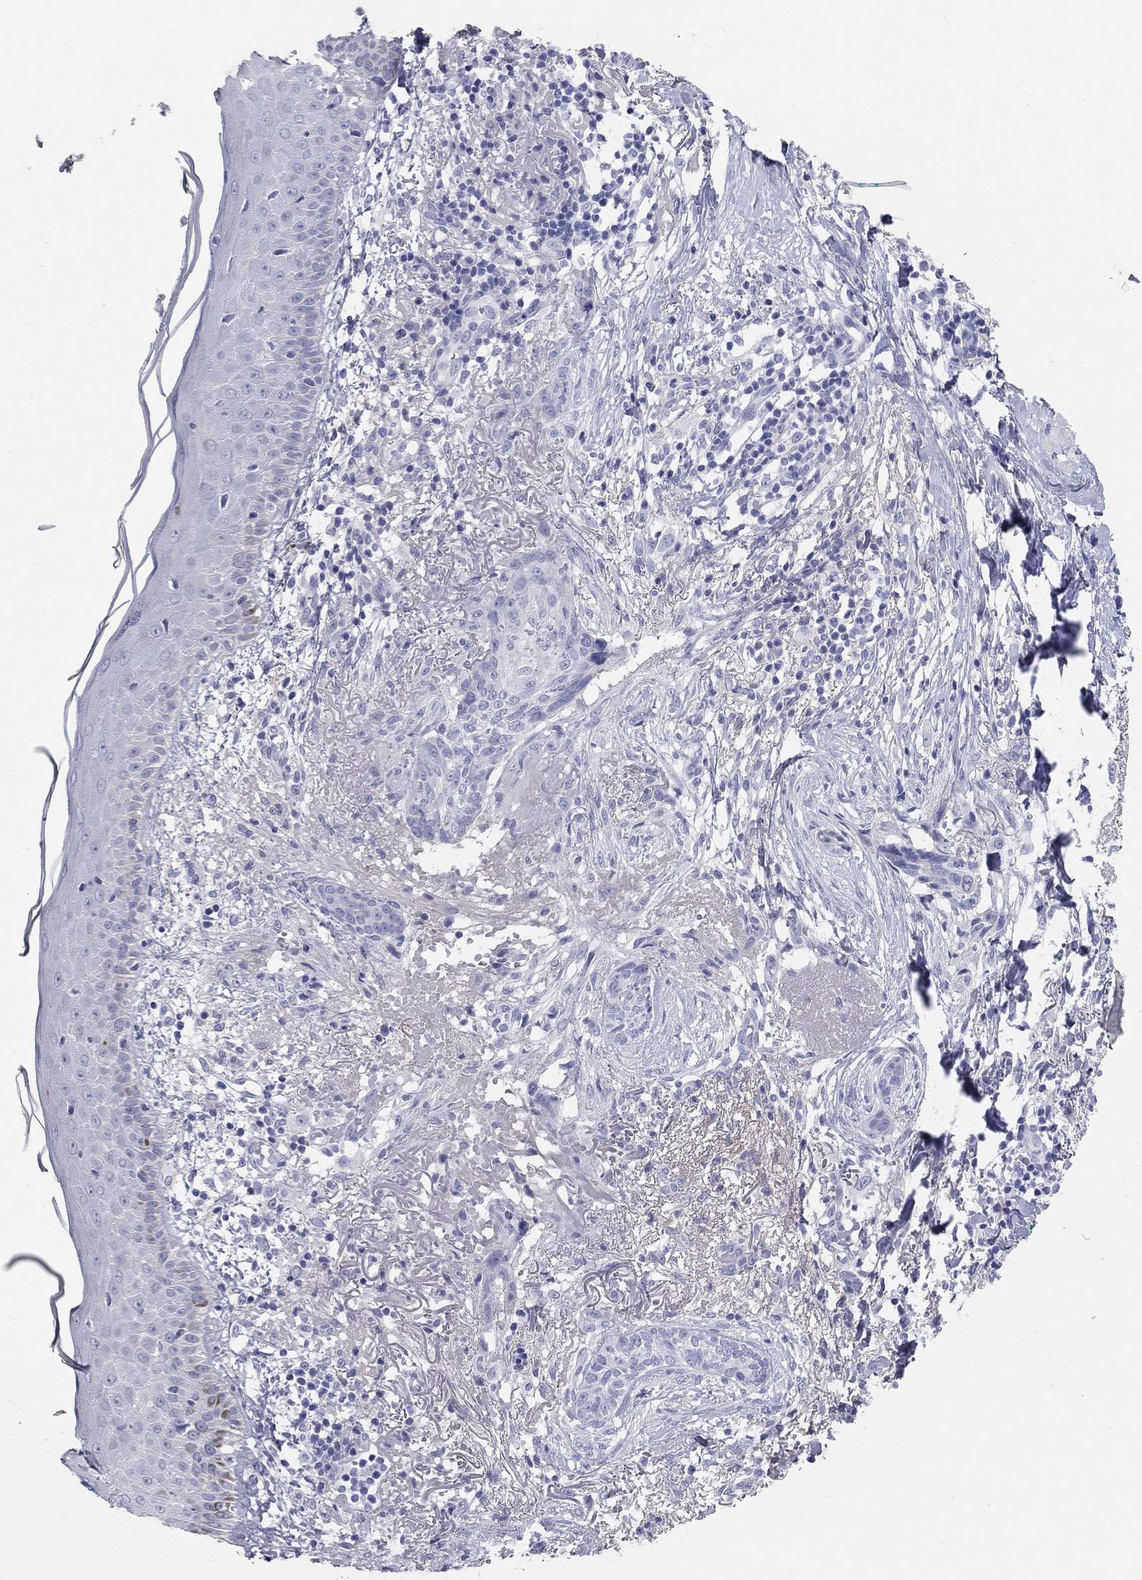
{"staining": {"intensity": "negative", "quantity": "none", "location": "none"}, "tissue": "skin cancer", "cell_type": "Tumor cells", "image_type": "cancer", "snomed": [{"axis": "morphology", "description": "Normal tissue, NOS"}, {"axis": "morphology", "description": "Basal cell carcinoma"}, {"axis": "topography", "description": "Skin"}], "caption": "Immunohistochemistry (IHC) of human skin cancer reveals no expression in tumor cells.", "gene": "AOX1", "patient": {"sex": "male", "age": 84}}